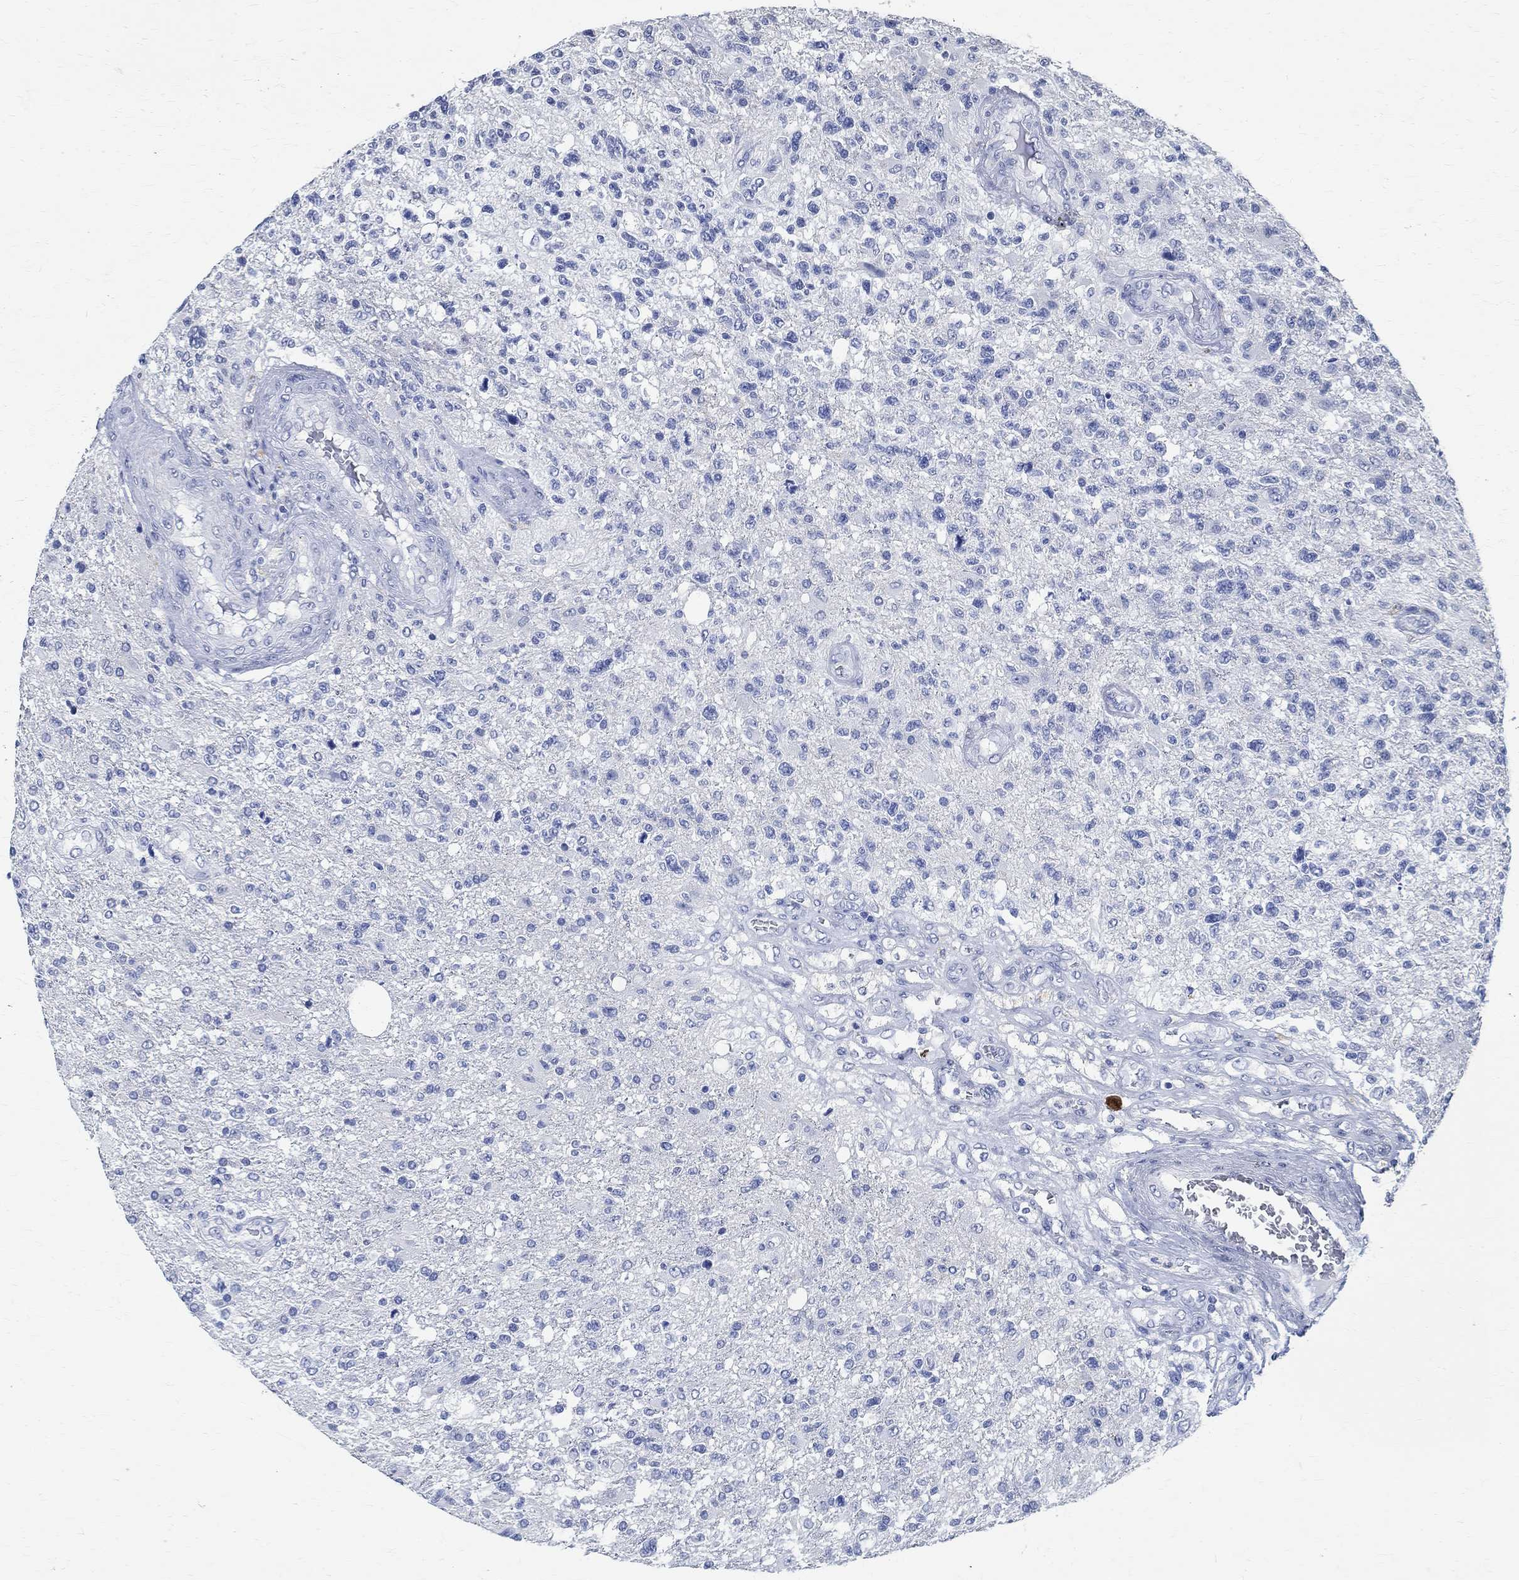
{"staining": {"intensity": "negative", "quantity": "none", "location": "none"}, "tissue": "glioma", "cell_type": "Tumor cells", "image_type": "cancer", "snomed": [{"axis": "morphology", "description": "Glioma, malignant, High grade"}, {"axis": "topography", "description": "Brain"}], "caption": "The photomicrograph demonstrates no significant expression in tumor cells of glioma. (DAB immunohistochemistry (IHC) visualized using brightfield microscopy, high magnification).", "gene": "TMEM221", "patient": {"sex": "male", "age": 56}}